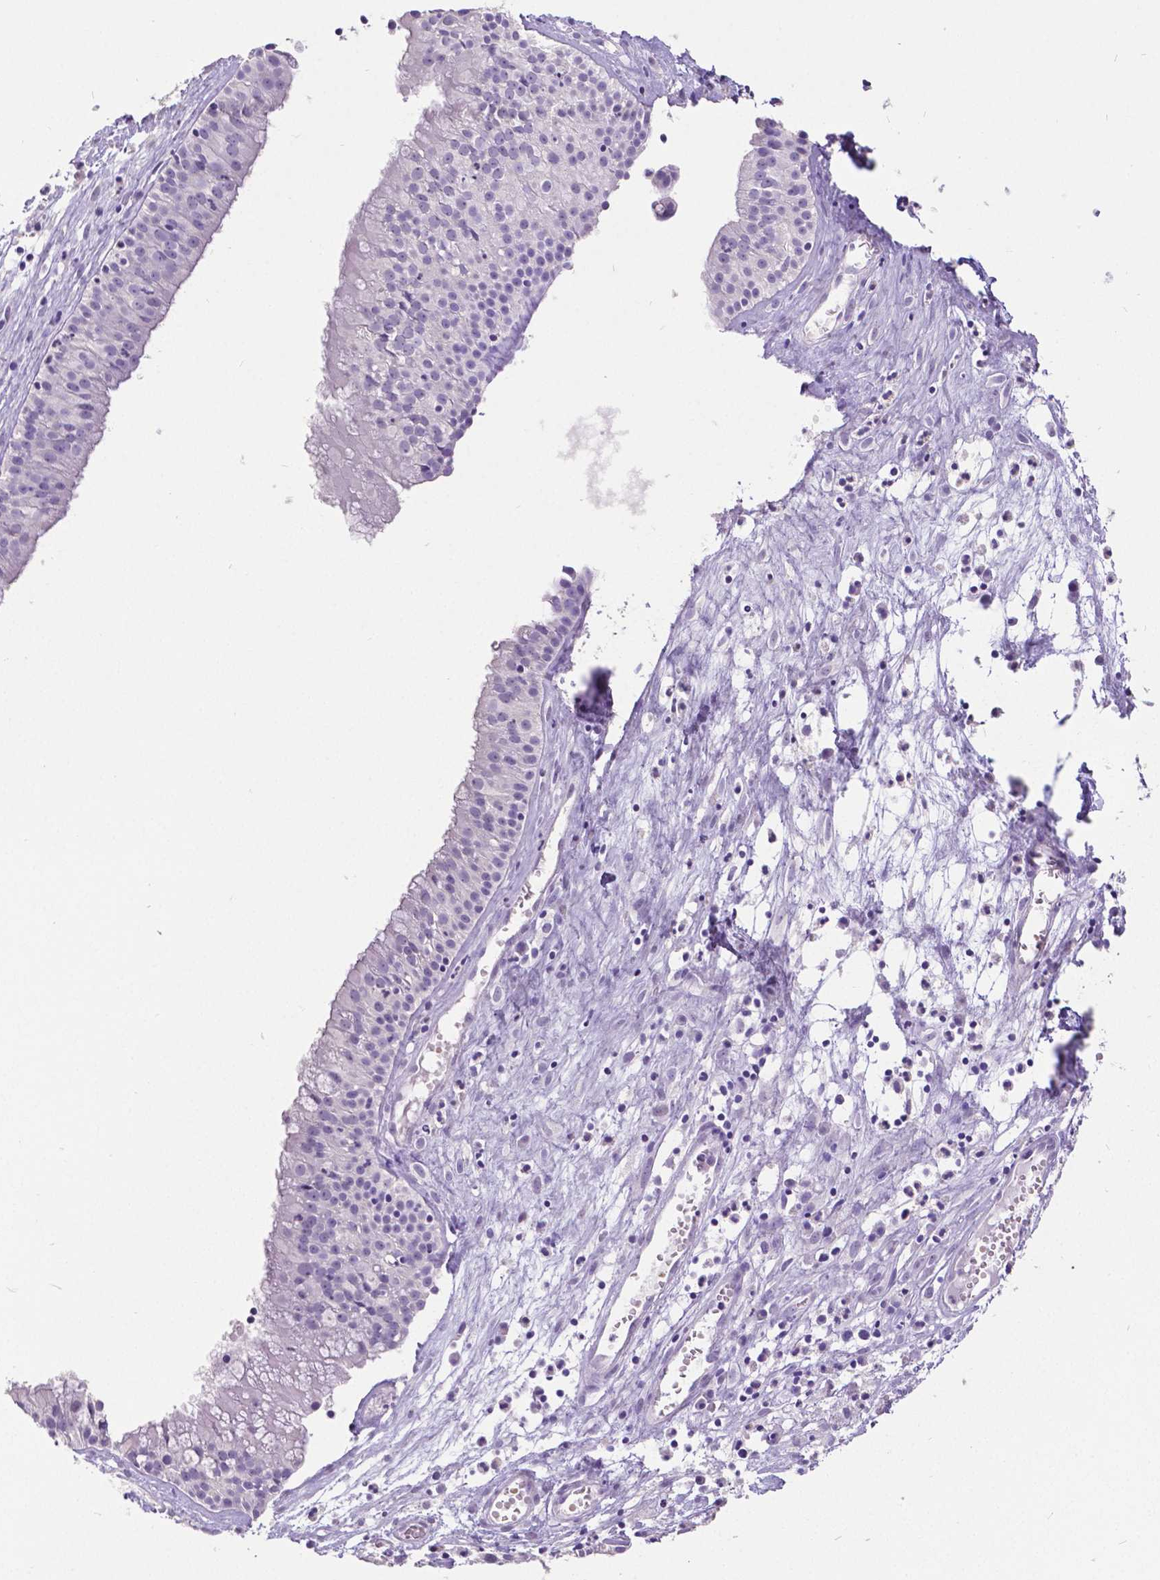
{"staining": {"intensity": "negative", "quantity": "none", "location": "none"}, "tissue": "nasopharynx", "cell_type": "Respiratory epithelial cells", "image_type": "normal", "snomed": [{"axis": "morphology", "description": "Normal tissue, NOS"}, {"axis": "topography", "description": "Nasopharynx"}], "caption": "An immunohistochemistry micrograph of unremarkable nasopharynx is shown. There is no staining in respiratory epithelial cells of nasopharynx. (Stains: DAB (3,3'-diaminobenzidine) immunohistochemistry with hematoxylin counter stain, Microscopy: brightfield microscopy at high magnification).", "gene": "SATB2", "patient": {"sex": "male", "age": 31}}